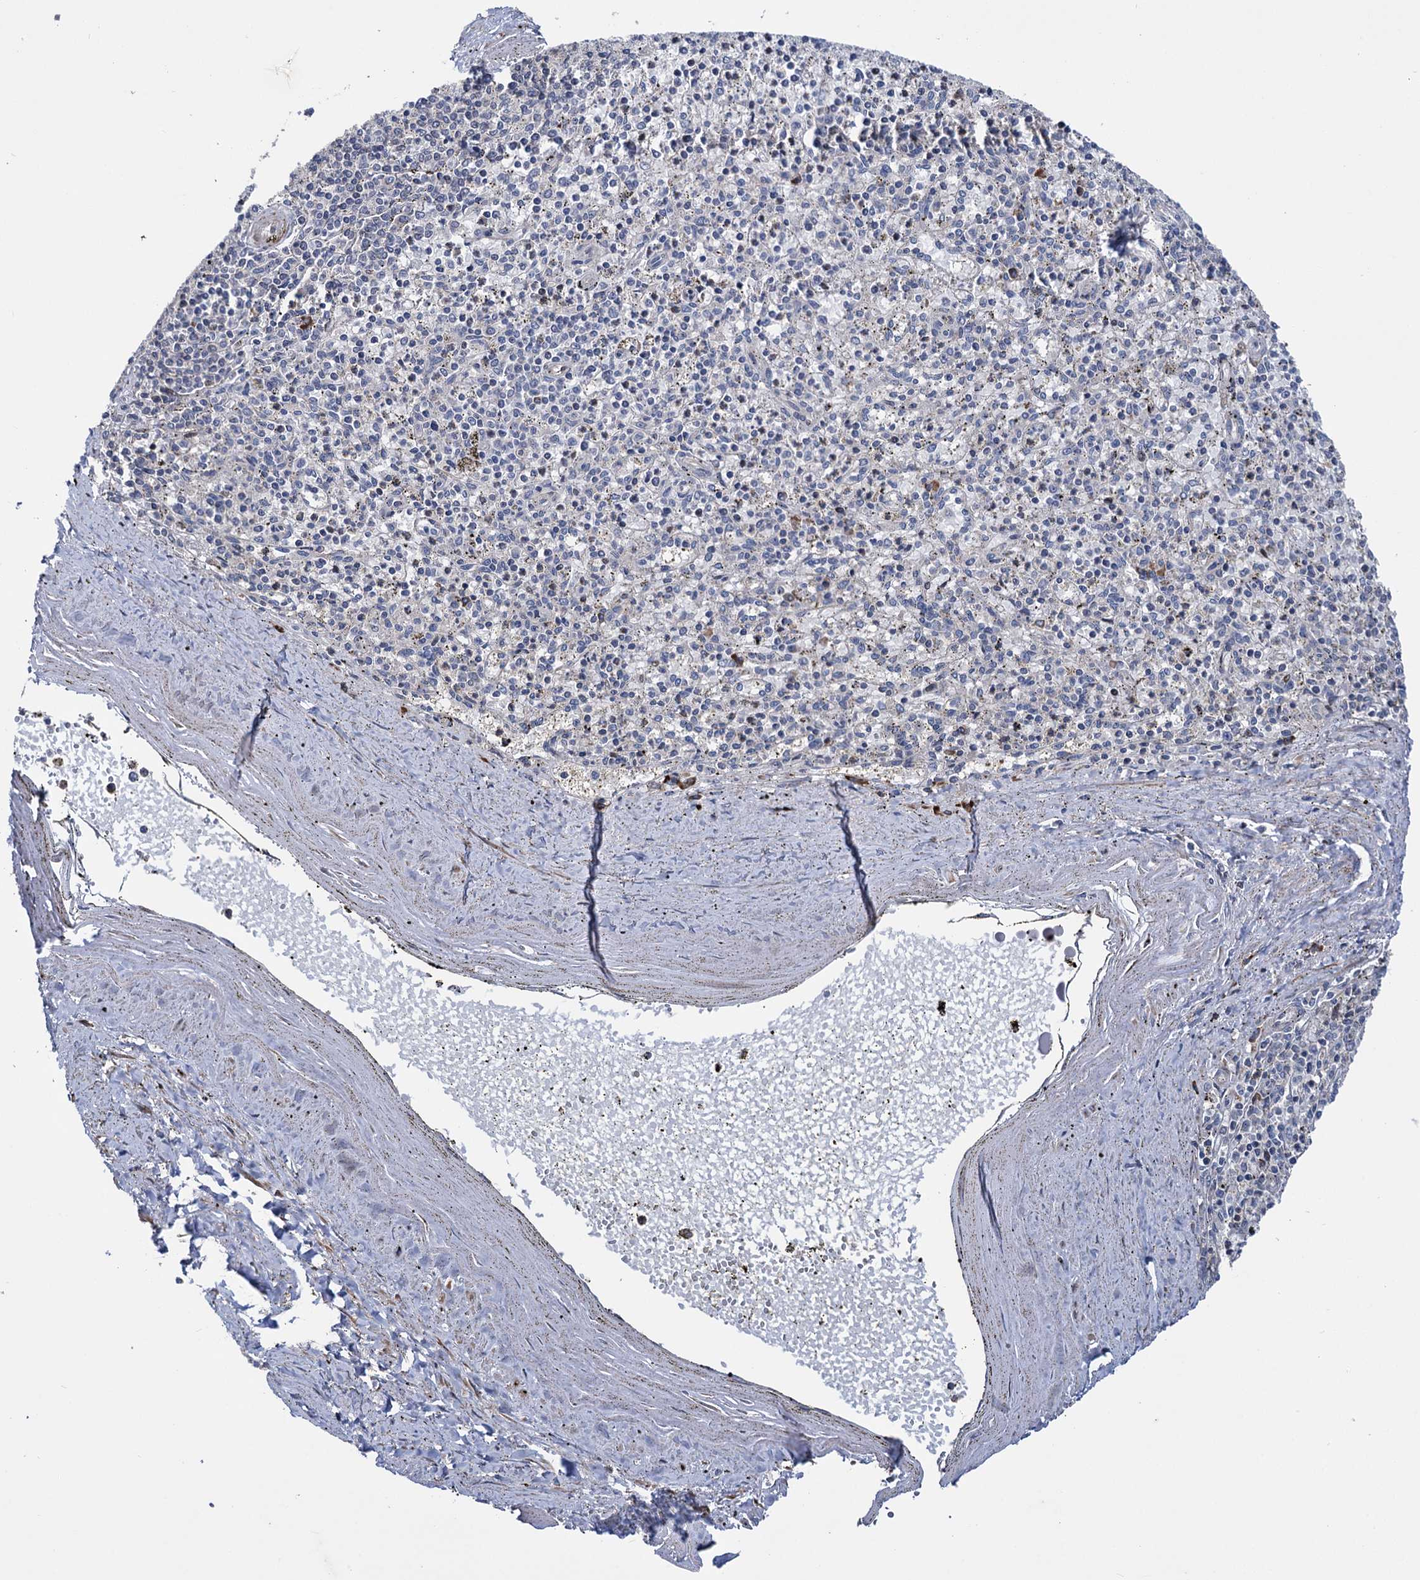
{"staining": {"intensity": "negative", "quantity": "none", "location": "none"}, "tissue": "spleen", "cell_type": "Cells in red pulp", "image_type": "normal", "snomed": [{"axis": "morphology", "description": "Normal tissue, NOS"}, {"axis": "topography", "description": "Spleen"}], "caption": "Protein analysis of unremarkable spleen exhibits no significant positivity in cells in red pulp. (IHC, brightfield microscopy, high magnification).", "gene": "UBR1", "patient": {"sex": "male", "age": 72}}